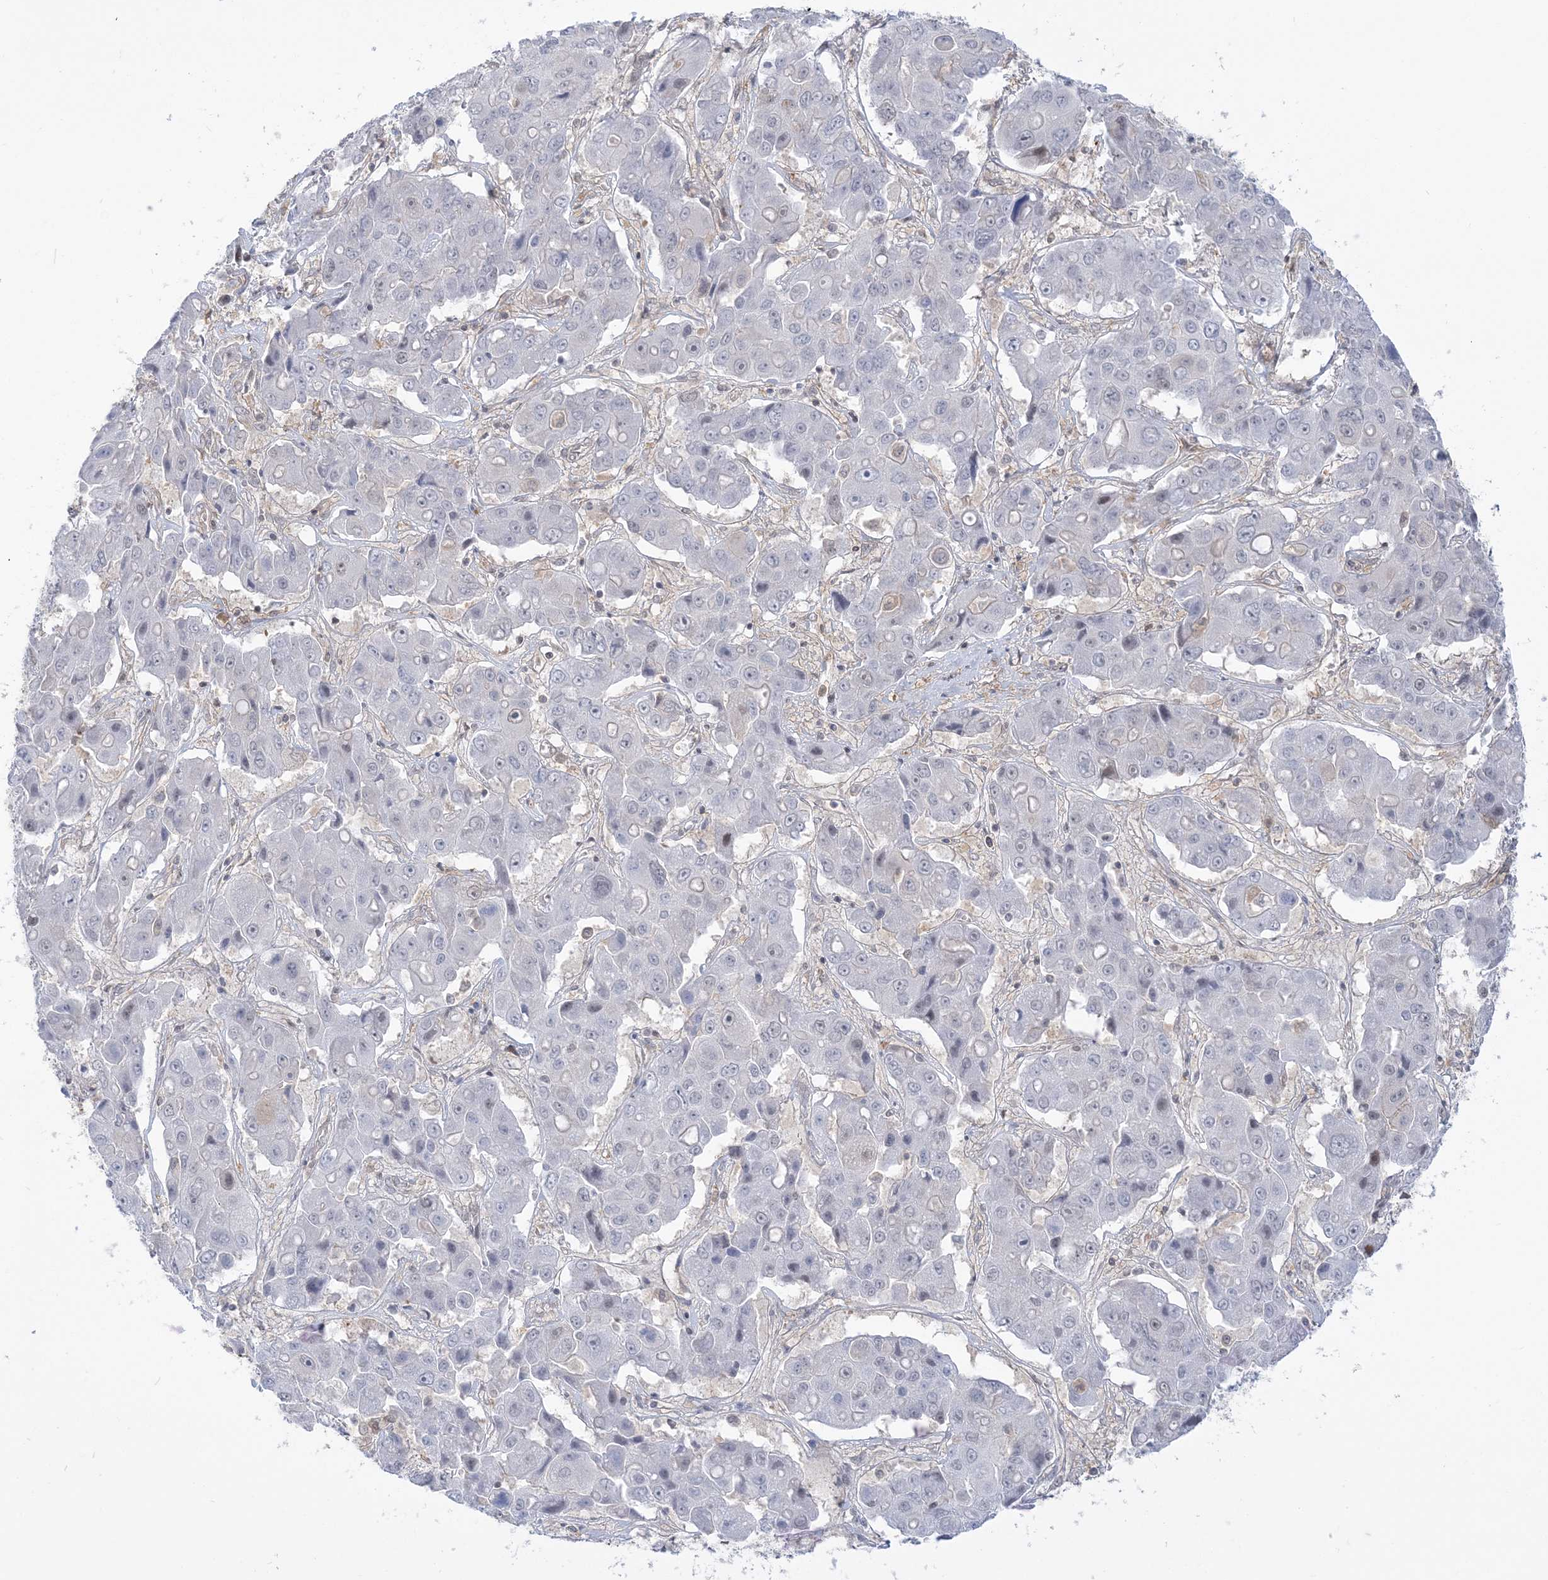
{"staining": {"intensity": "negative", "quantity": "none", "location": "none"}, "tissue": "liver cancer", "cell_type": "Tumor cells", "image_type": "cancer", "snomed": [{"axis": "morphology", "description": "Cholangiocarcinoma"}, {"axis": "topography", "description": "Liver"}], "caption": "Tumor cells are negative for brown protein staining in liver cholangiocarcinoma.", "gene": "THADA", "patient": {"sex": "male", "age": 67}}